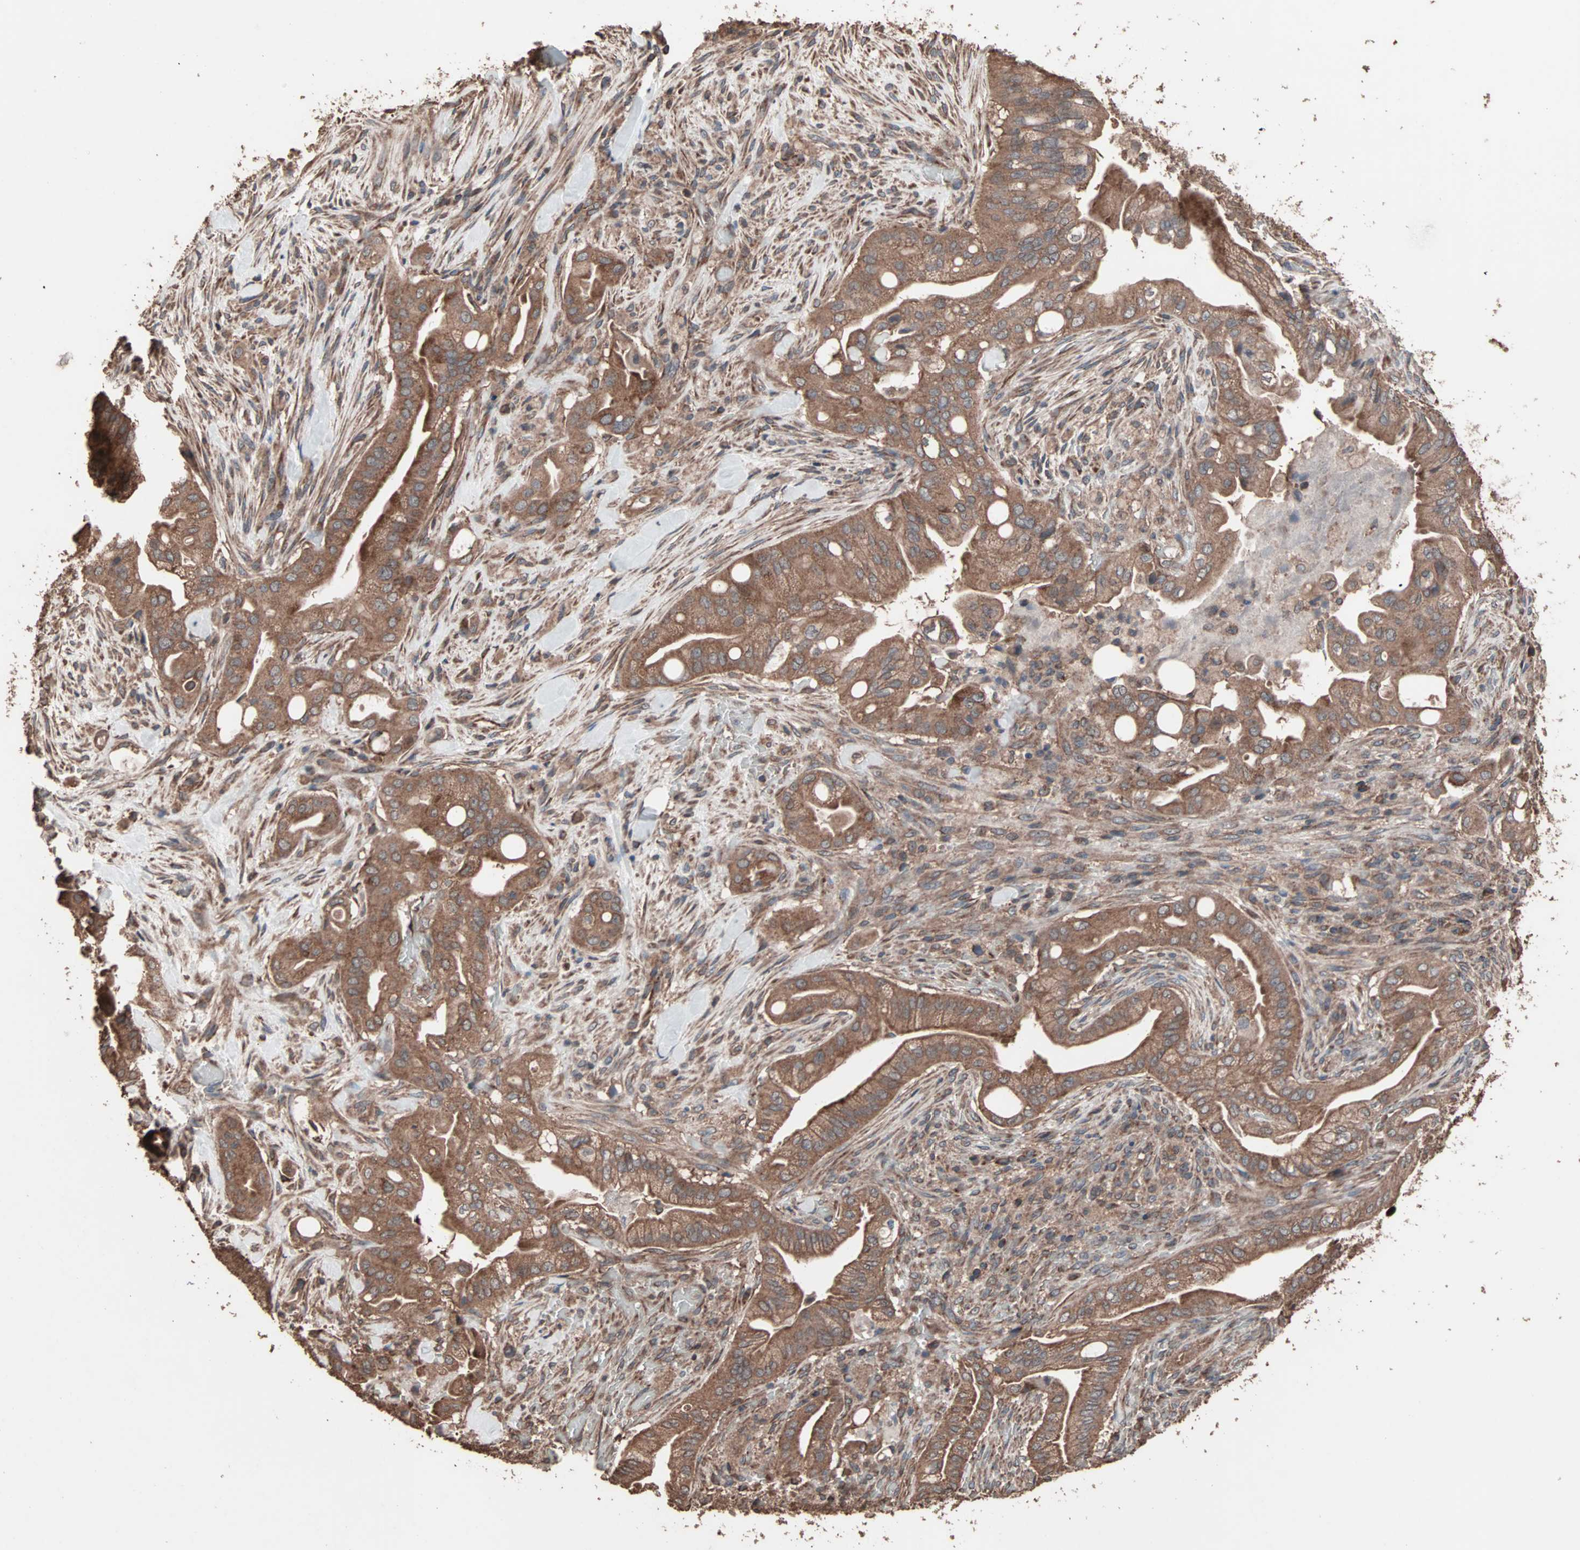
{"staining": {"intensity": "moderate", "quantity": ">75%", "location": "cytoplasmic/membranous"}, "tissue": "liver cancer", "cell_type": "Tumor cells", "image_type": "cancer", "snomed": [{"axis": "morphology", "description": "Cholangiocarcinoma"}, {"axis": "topography", "description": "Liver"}], "caption": "Protein expression analysis of human liver cholangiocarcinoma reveals moderate cytoplasmic/membranous staining in approximately >75% of tumor cells.", "gene": "MRPL2", "patient": {"sex": "female", "age": 68}}